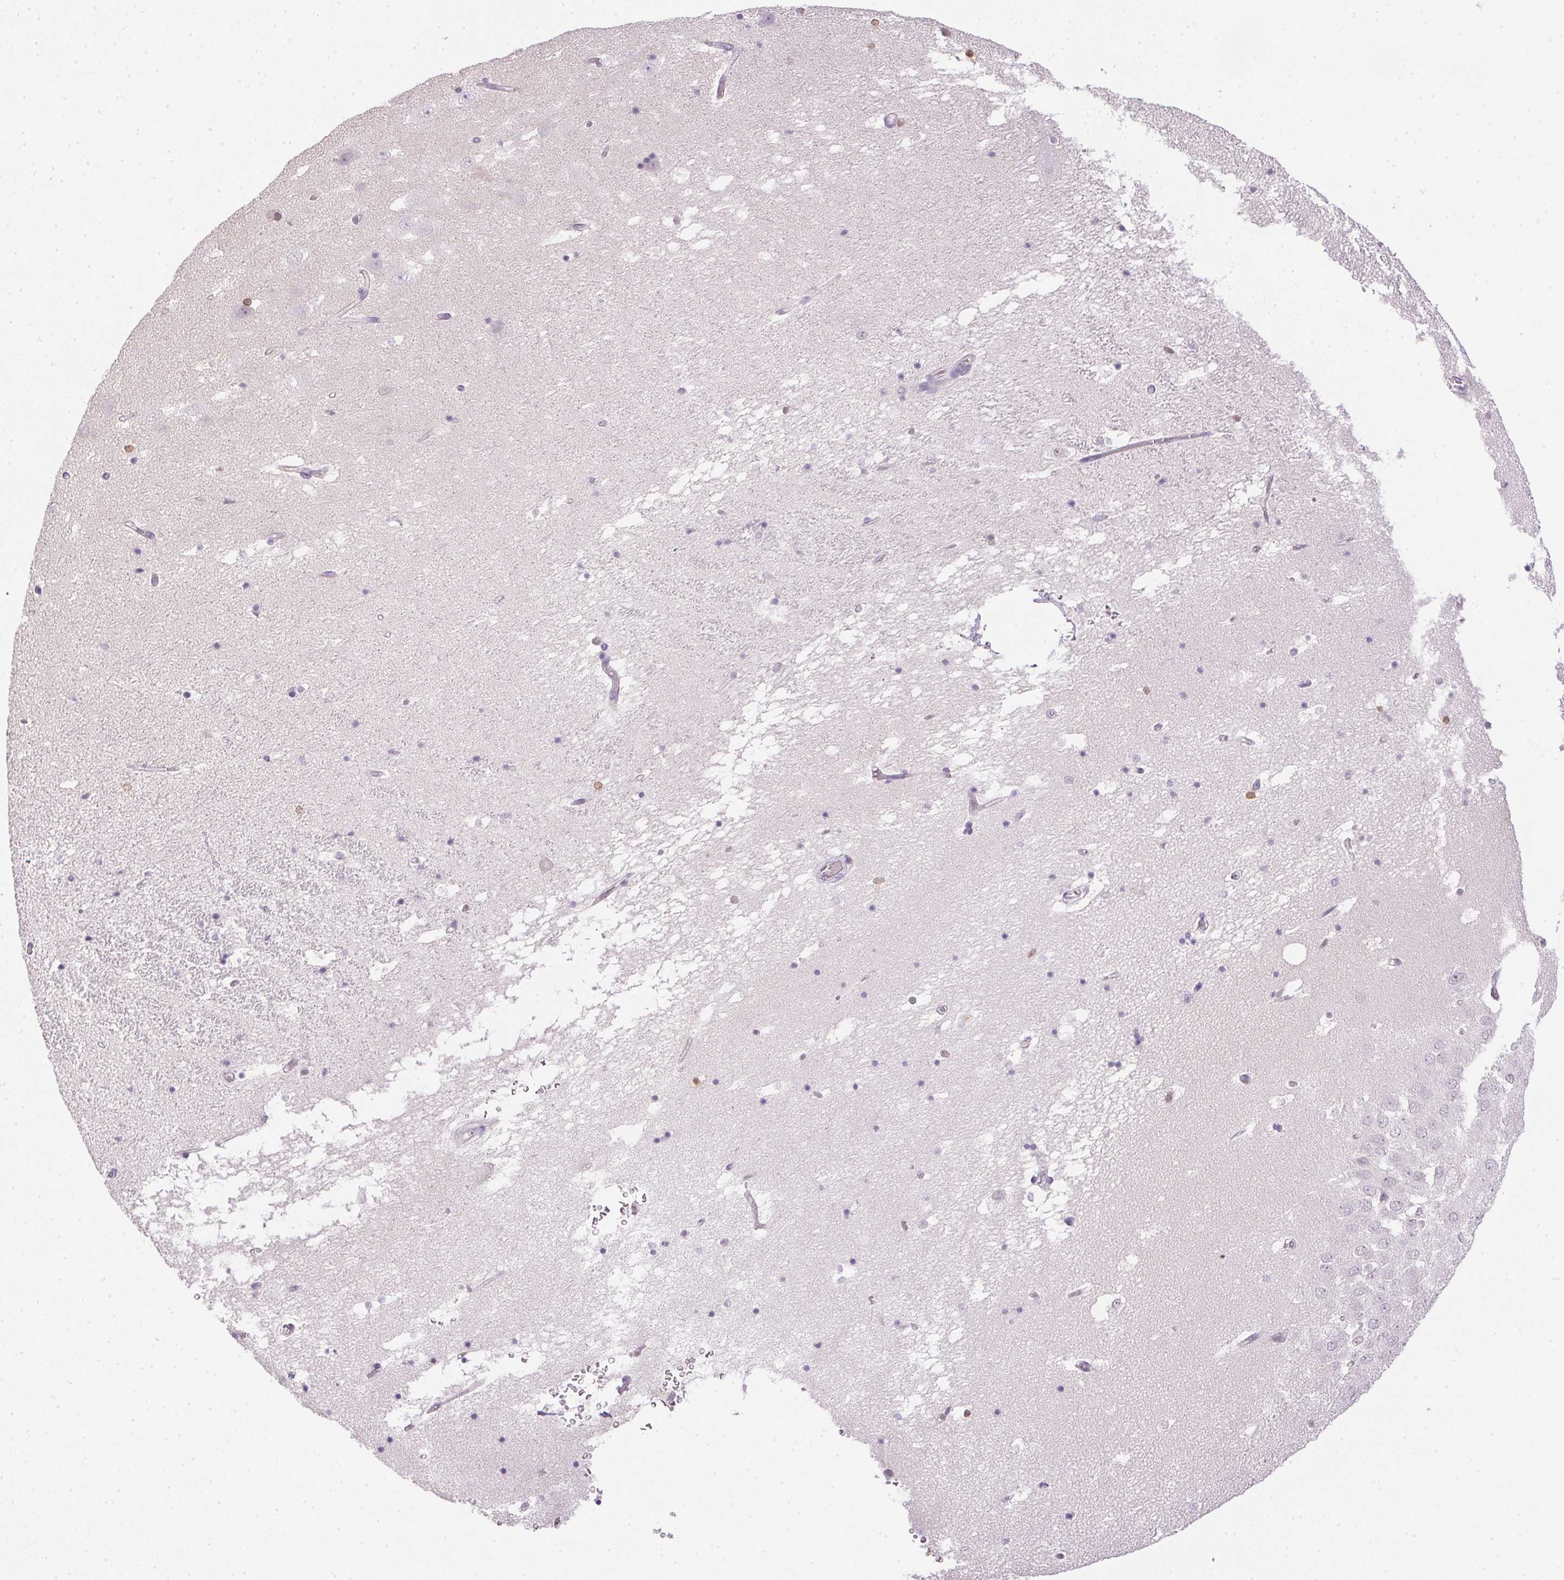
{"staining": {"intensity": "negative", "quantity": "none", "location": "none"}, "tissue": "hippocampus", "cell_type": "Glial cells", "image_type": "normal", "snomed": [{"axis": "morphology", "description": "Normal tissue, NOS"}, {"axis": "topography", "description": "Hippocampus"}], "caption": "Protein analysis of normal hippocampus demonstrates no significant positivity in glial cells.", "gene": "PRL", "patient": {"sex": "male", "age": 58}}